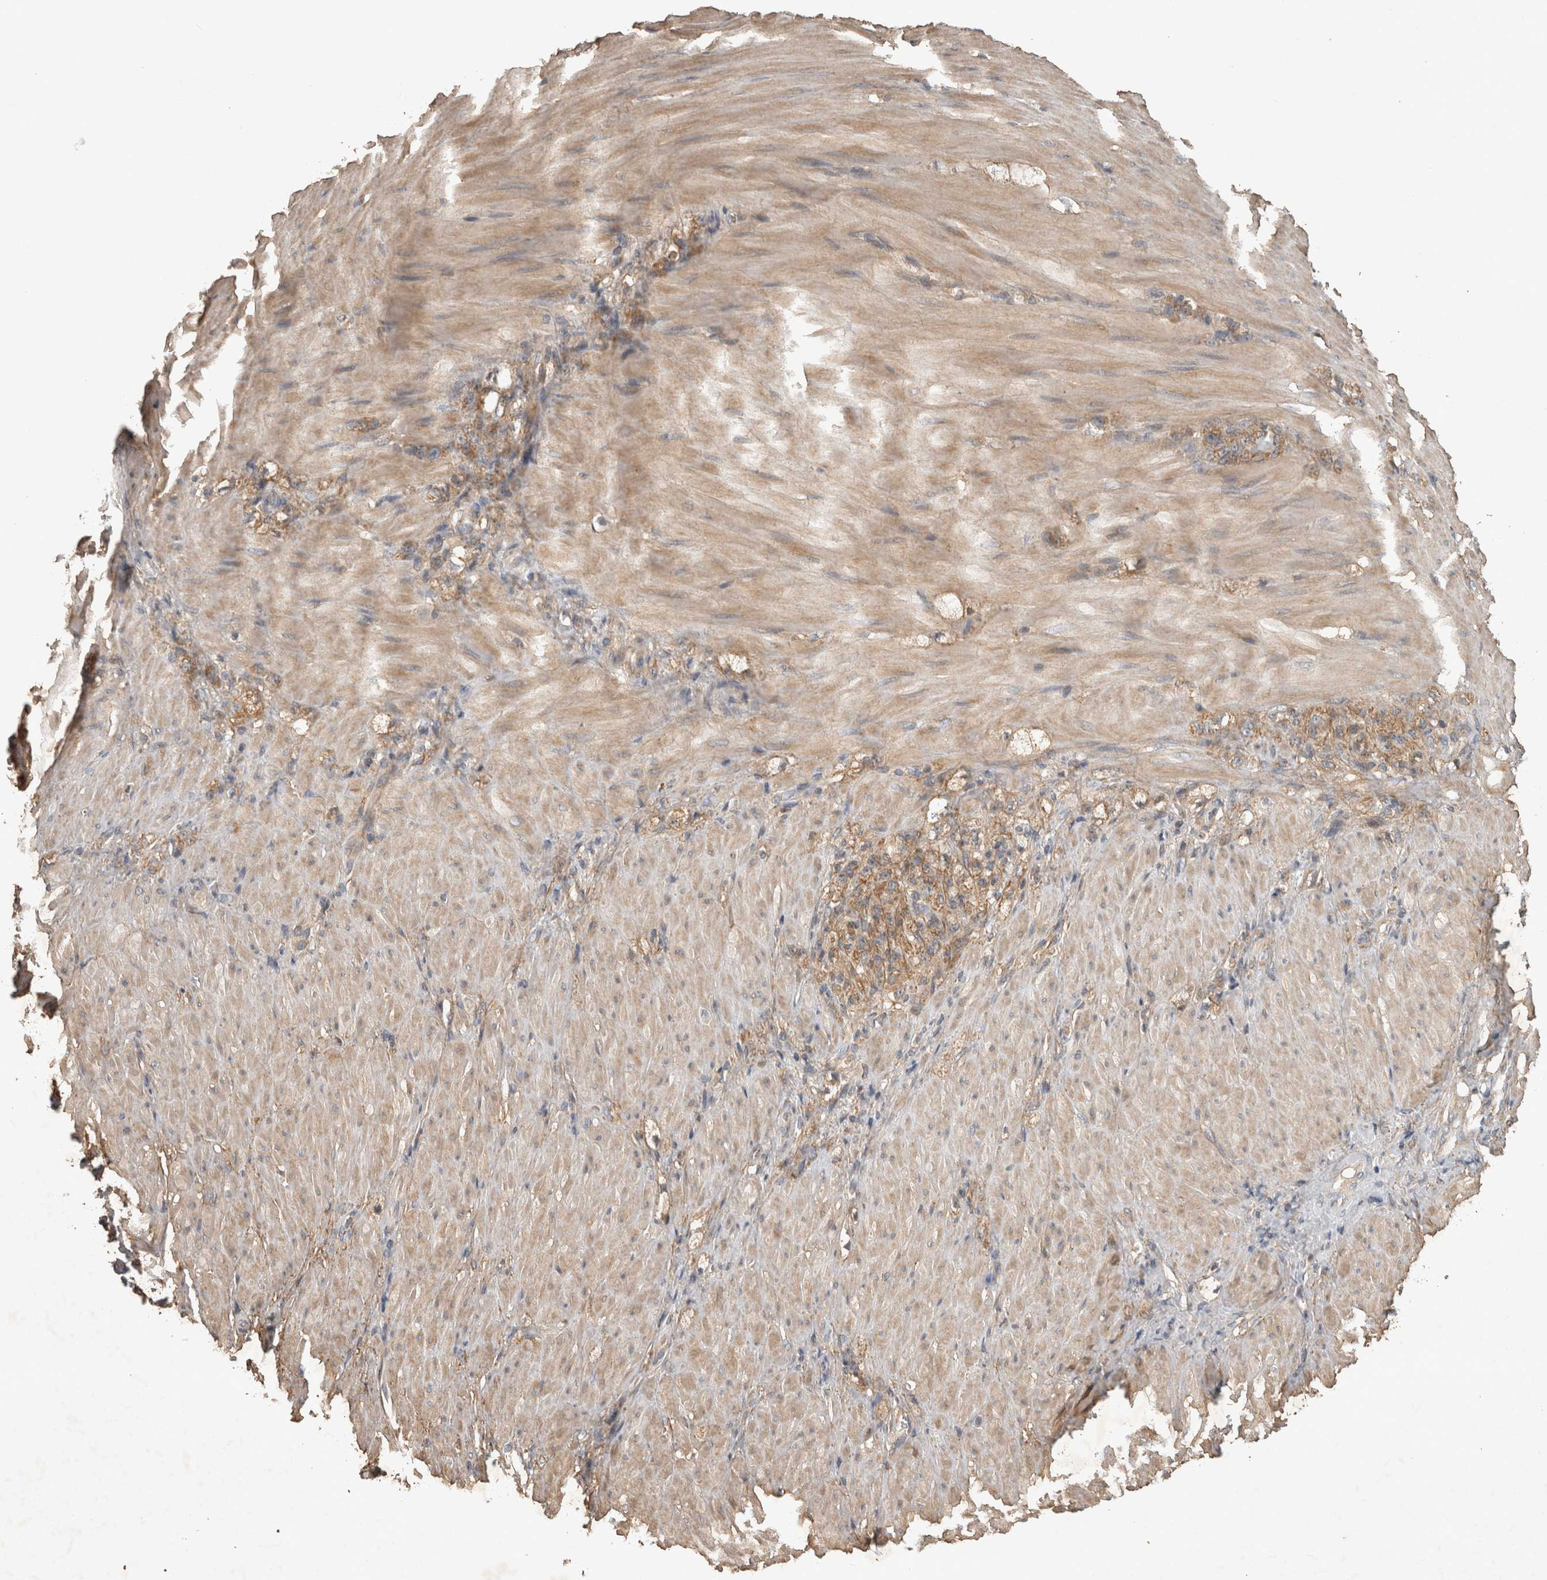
{"staining": {"intensity": "moderate", "quantity": ">75%", "location": "cytoplasmic/membranous"}, "tissue": "stomach cancer", "cell_type": "Tumor cells", "image_type": "cancer", "snomed": [{"axis": "morphology", "description": "Normal tissue, NOS"}, {"axis": "morphology", "description": "Adenocarcinoma, NOS"}, {"axis": "topography", "description": "Stomach"}], "caption": "Tumor cells display moderate cytoplasmic/membranous positivity in approximately >75% of cells in adenocarcinoma (stomach). The protein is stained brown, and the nuclei are stained in blue (DAB (3,3'-diaminobenzidine) IHC with brightfield microscopy, high magnification).", "gene": "TRMT61B", "patient": {"sex": "male", "age": 82}}